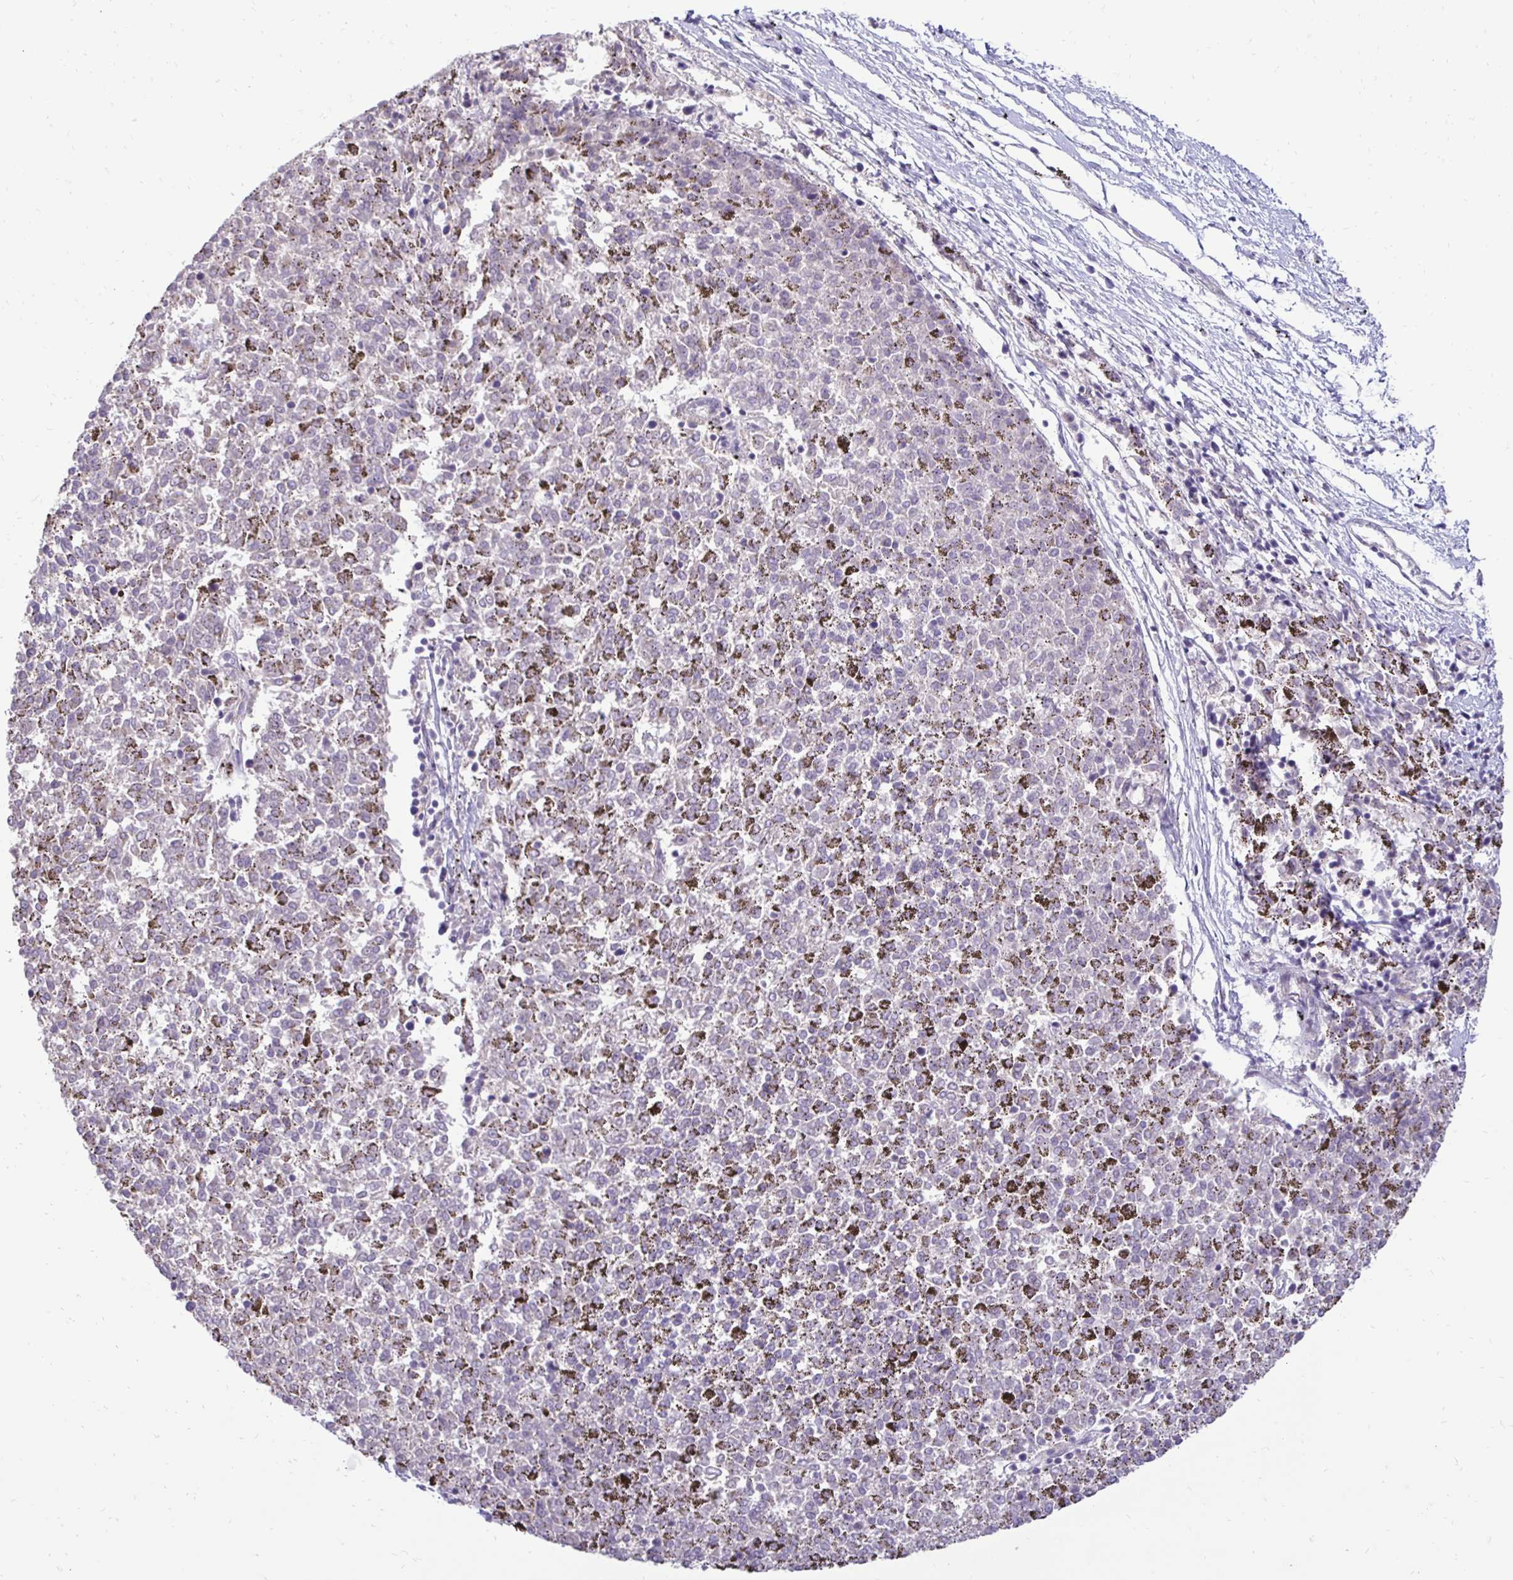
{"staining": {"intensity": "negative", "quantity": "none", "location": "none"}, "tissue": "melanoma", "cell_type": "Tumor cells", "image_type": "cancer", "snomed": [{"axis": "morphology", "description": "Malignant melanoma, NOS"}, {"axis": "topography", "description": "Skin"}], "caption": "The photomicrograph shows no significant expression in tumor cells of melanoma.", "gene": "GAS2", "patient": {"sex": "female", "age": 72}}